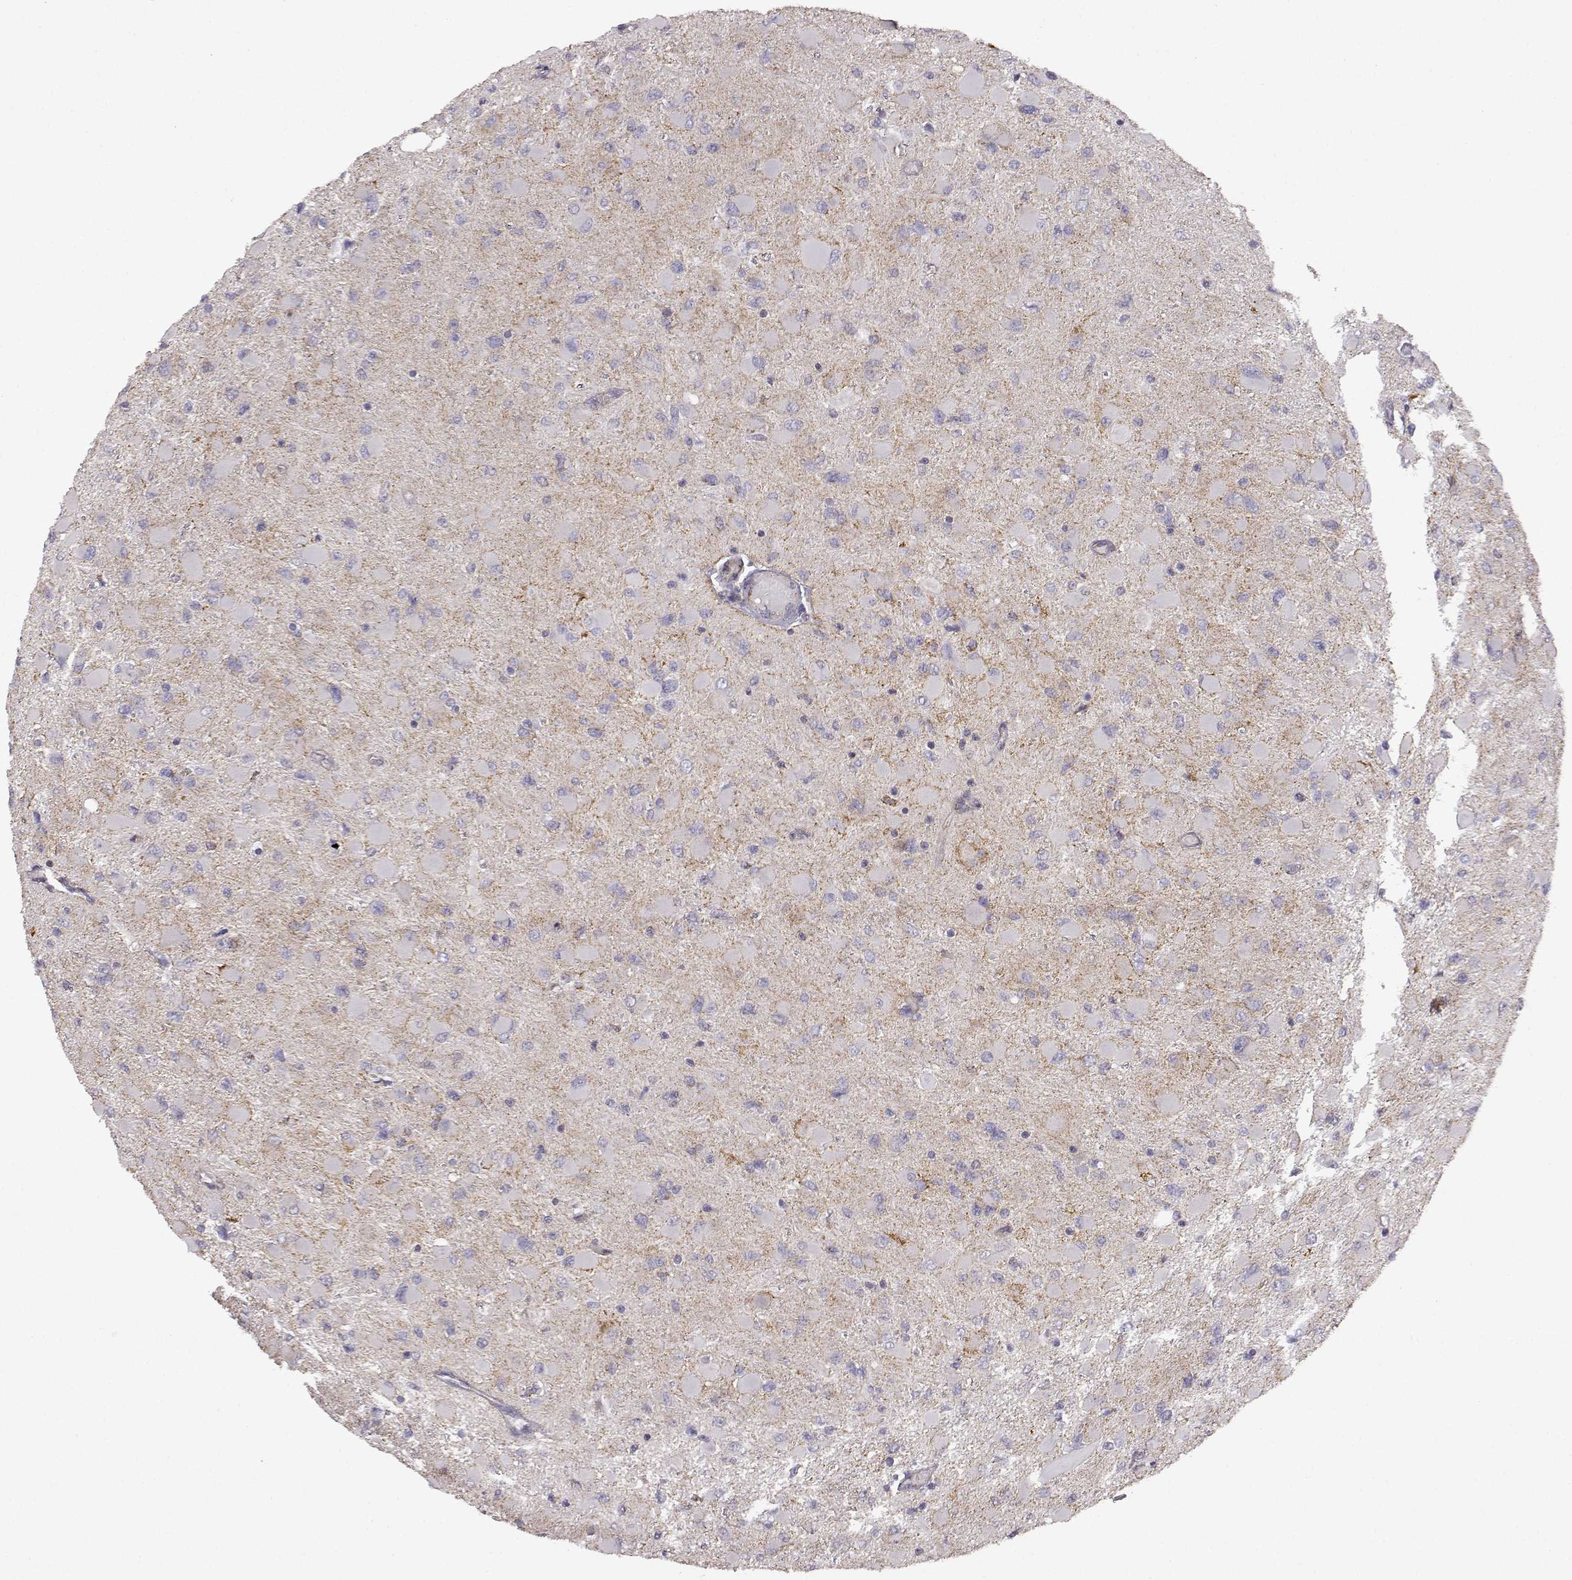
{"staining": {"intensity": "negative", "quantity": "none", "location": "none"}, "tissue": "glioma", "cell_type": "Tumor cells", "image_type": "cancer", "snomed": [{"axis": "morphology", "description": "Glioma, malignant, High grade"}, {"axis": "topography", "description": "Cerebral cortex"}], "caption": "Immunohistochemistry of glioma reveals no positivity in tumor cells.", "gene": "DDC", "patient": {"sex": "female", "age": 36}}